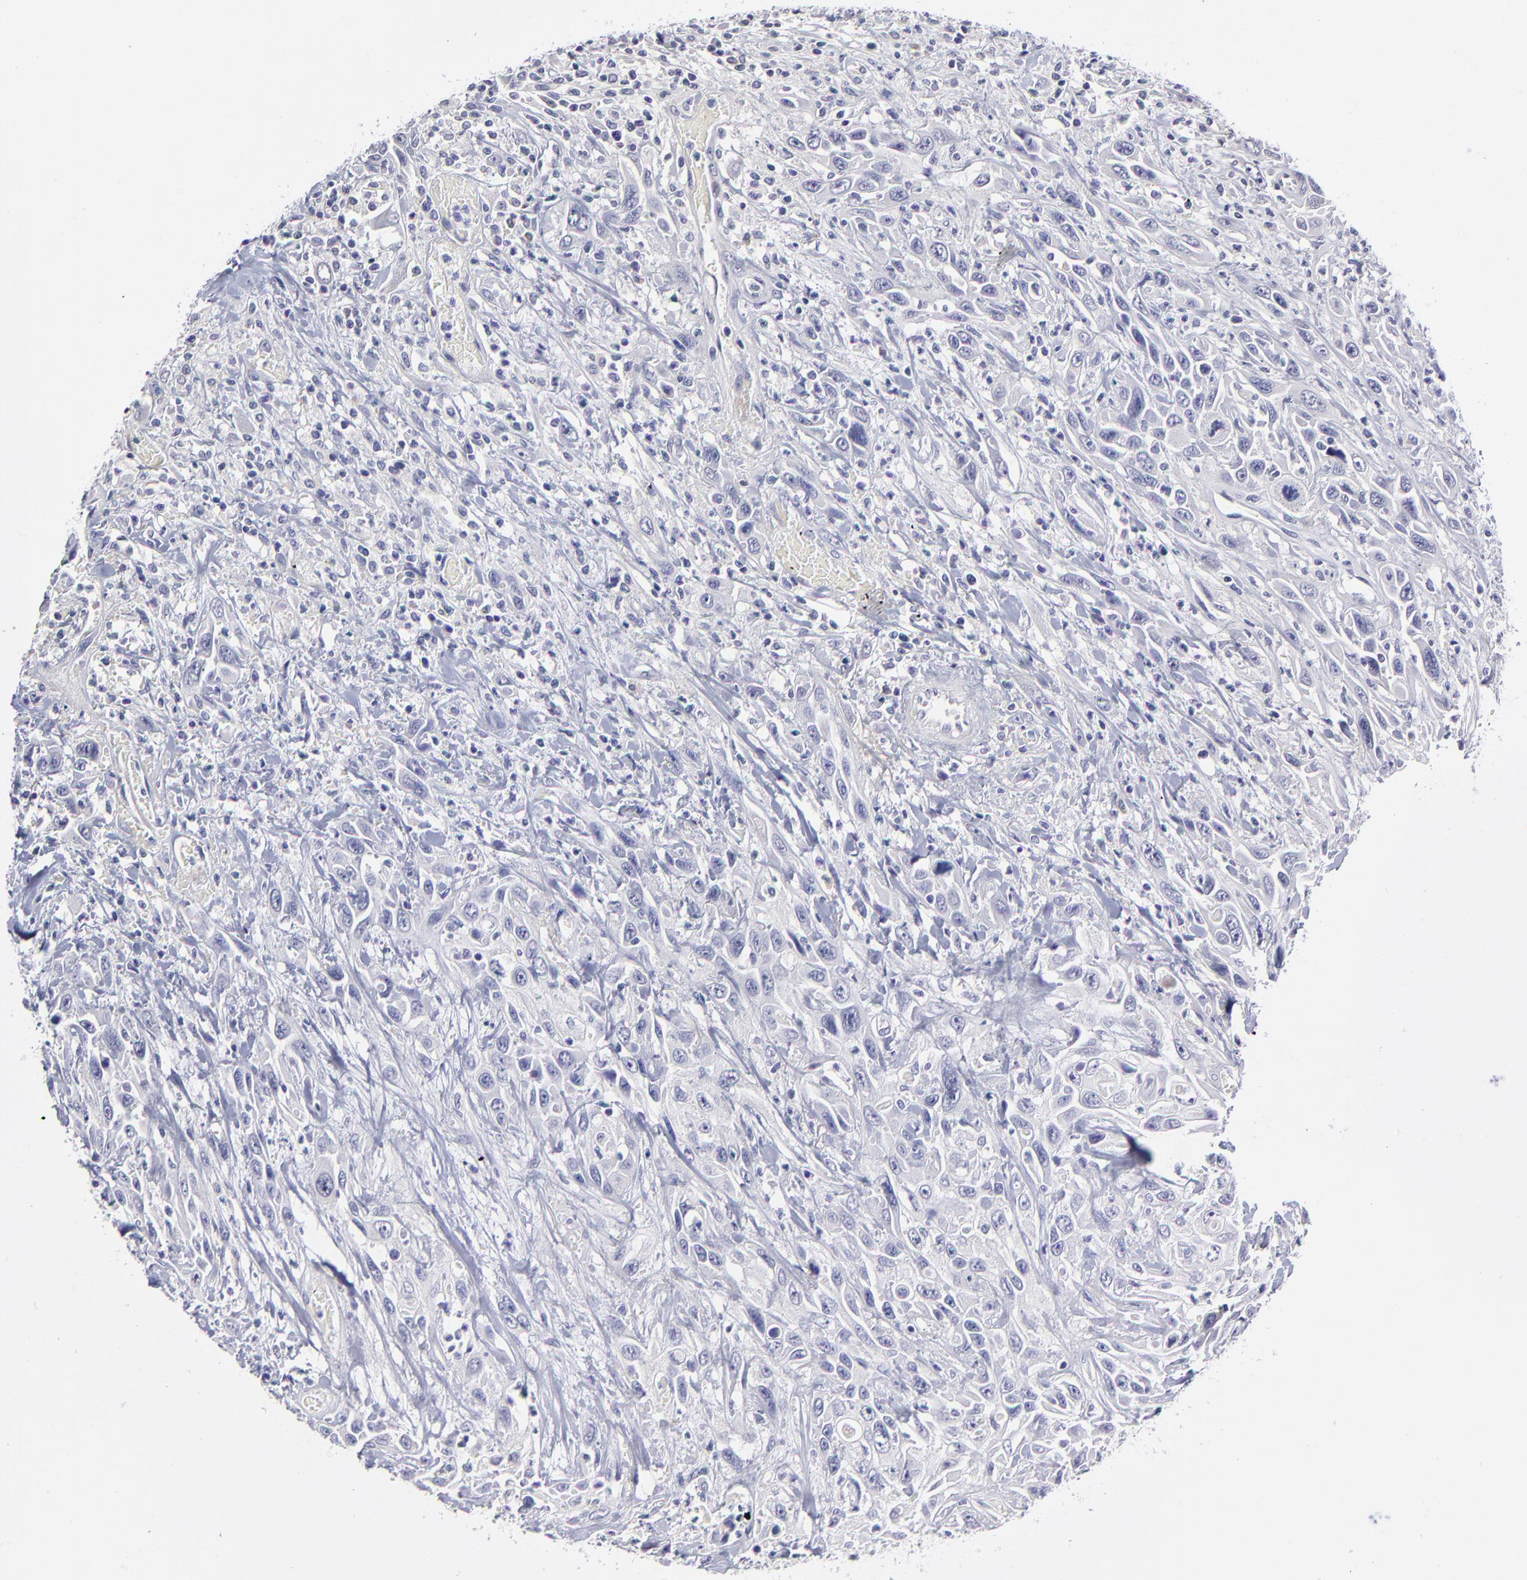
{"staining": {"intensity": "negative", "quantity": "none", "location": "none"}, "tissue": "urothelial cancer", "cell_type": "Tumor cells", "image_type": "cancer", "snomed": [{"axis": "morphology", "description": "Urothelial carcinoma, High grade"}, {"axis": "topography", "description": "Urinary bladder"}], "caption": "An image of urothelial cancer stained for a protein demonstrates no brown staining in tumor cells.", "gene": "BTG2", "patient": {"sex": "female", "age": 84}}